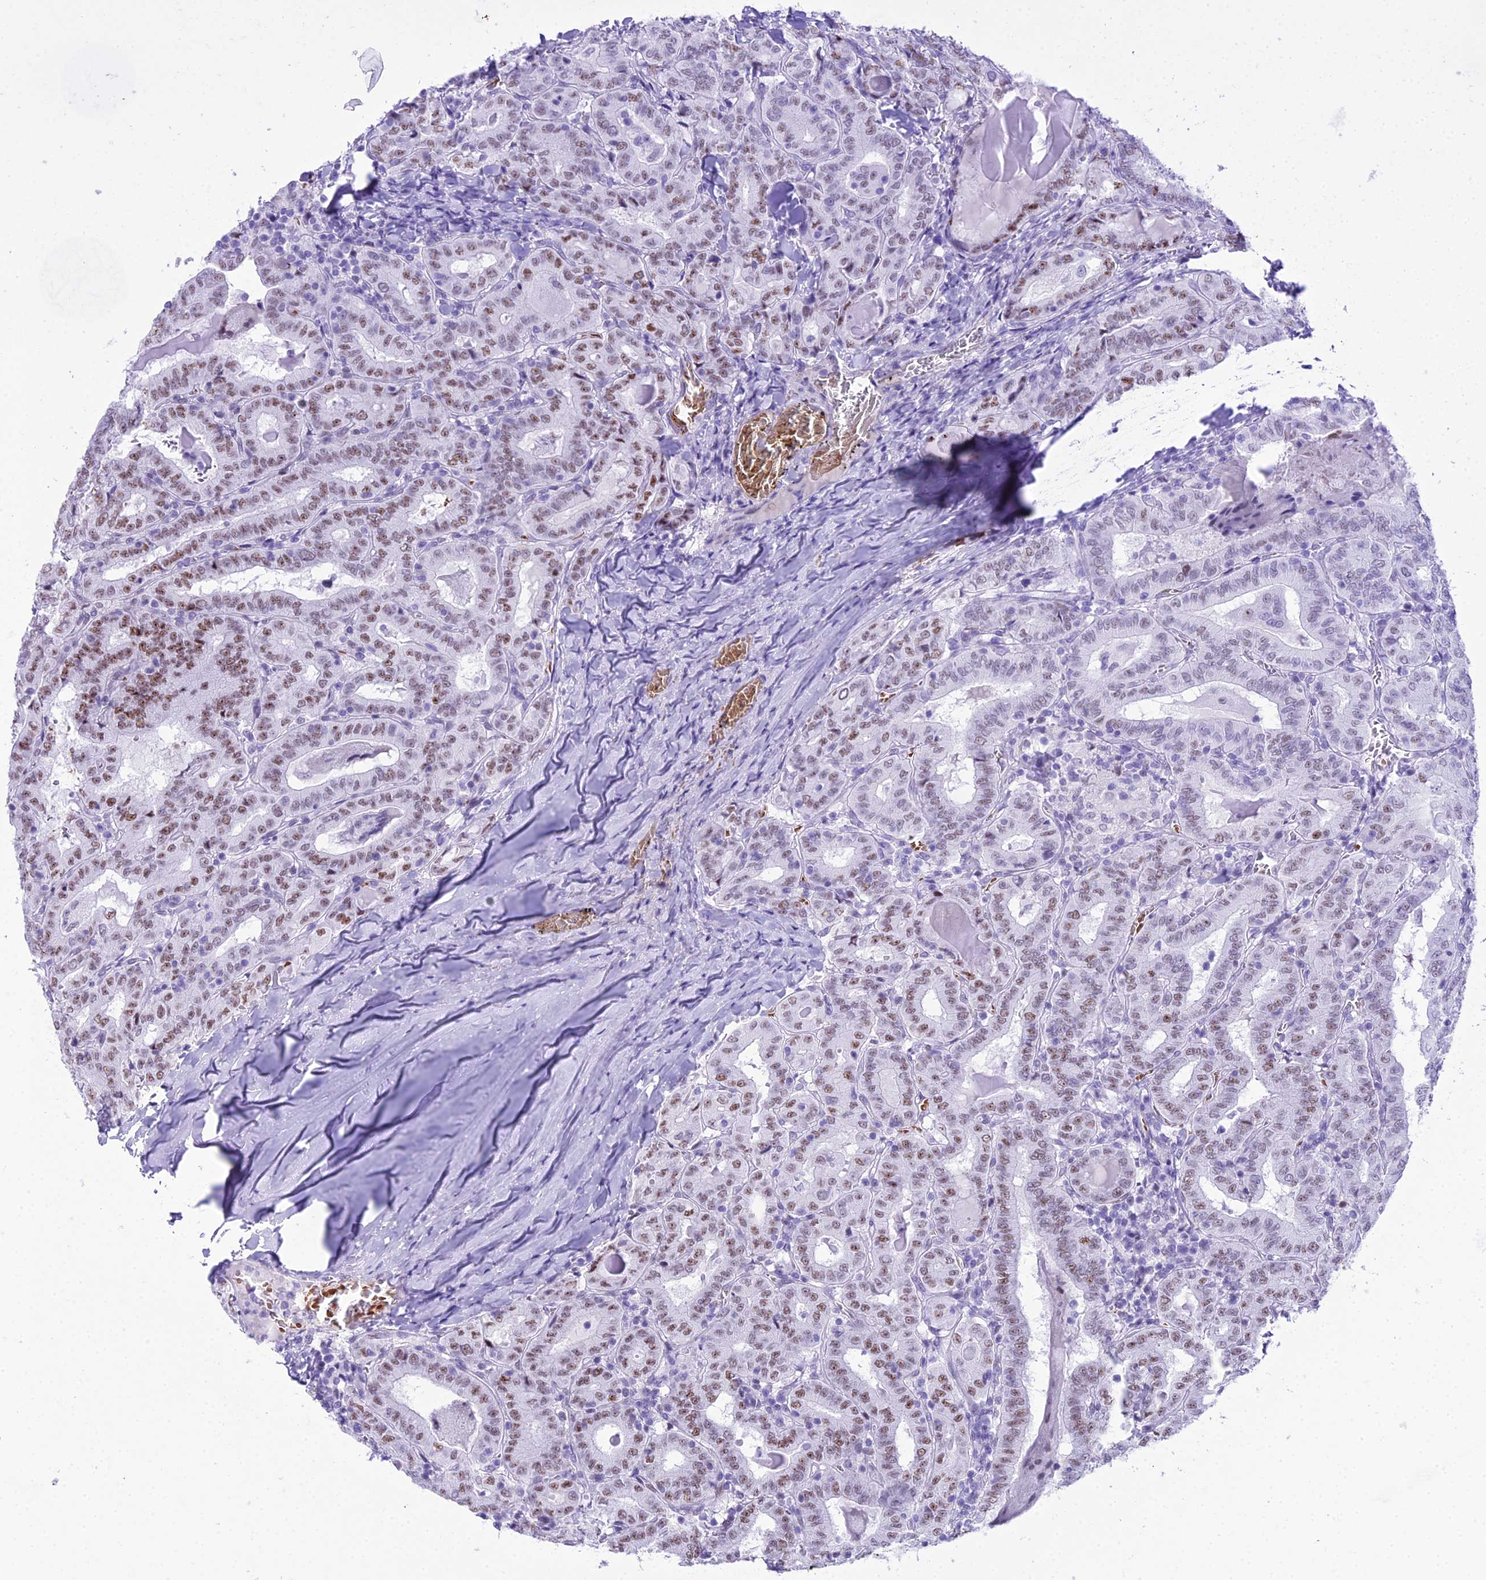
{"staining": {"intensity": "moderate", "quantity": ">75%", "location": "nuclear"}, "tissue": "thyroid cancer", "cell_type": "Tumor cells", "image_type": "cancer", "snomed": [{"axis": "morphology", "description": "Papillary adenocarcinoma, NOS"}, {"axis": "topography", "description": "Thyroid gland"}], "caption": "An immunohistochemistry micrograph of tumor tissue is shown. Protein staining in brown shows moderate nuclear positivity in papillary adenocarcinoma (thyroid) within tumor cells.", "gene": "RNPS1", "patient": {"sex": "female", "age": 72}}